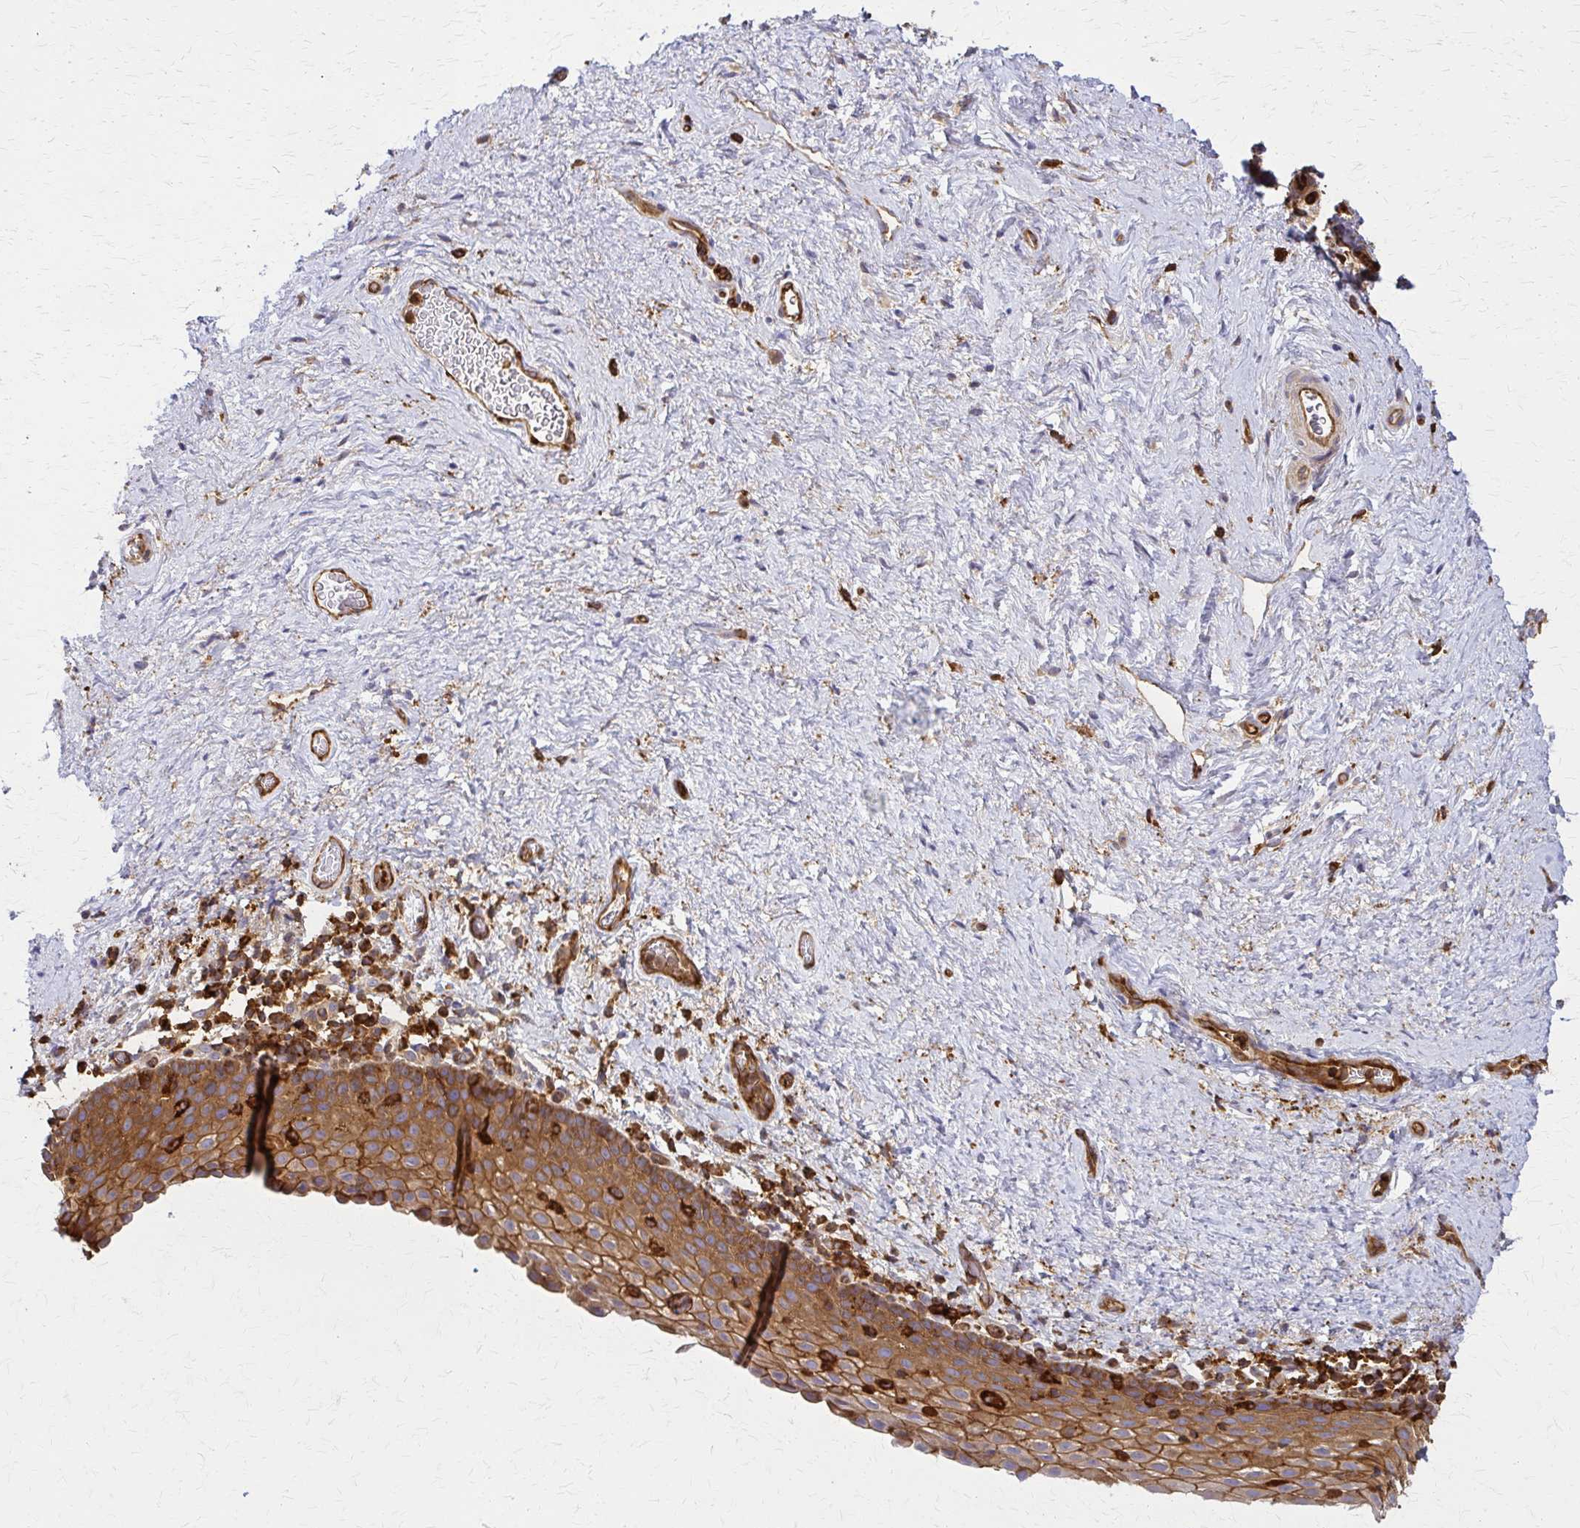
{"staining": {"intensity": "moderate", "quantity": "25%-75%", "location": "cytoplasmic/membranous"}, "tissue": "vagina", "cell_type": "Squamous epithelial cells", "image_type": "normal", "snomed": [{"axis": "morphology", "description": "Normal tissue, NOS"}, {"axis": "topography", "description": "Vagina"}], "caption": "DAB (3,3'-diaminobenzidine) immunohistochemical staining of unremarkable human vagina displays moderate cytoplasmic/membranous protein expression in about 25%-75% of squamous epithelial cells. The protein of interest is stained brown, and the nuclei are stained in blue (DAB IHC with brightfield microscopy, high magnification).", "gene": "WASF2", "patient": {"sex": "female", "age": 61}}